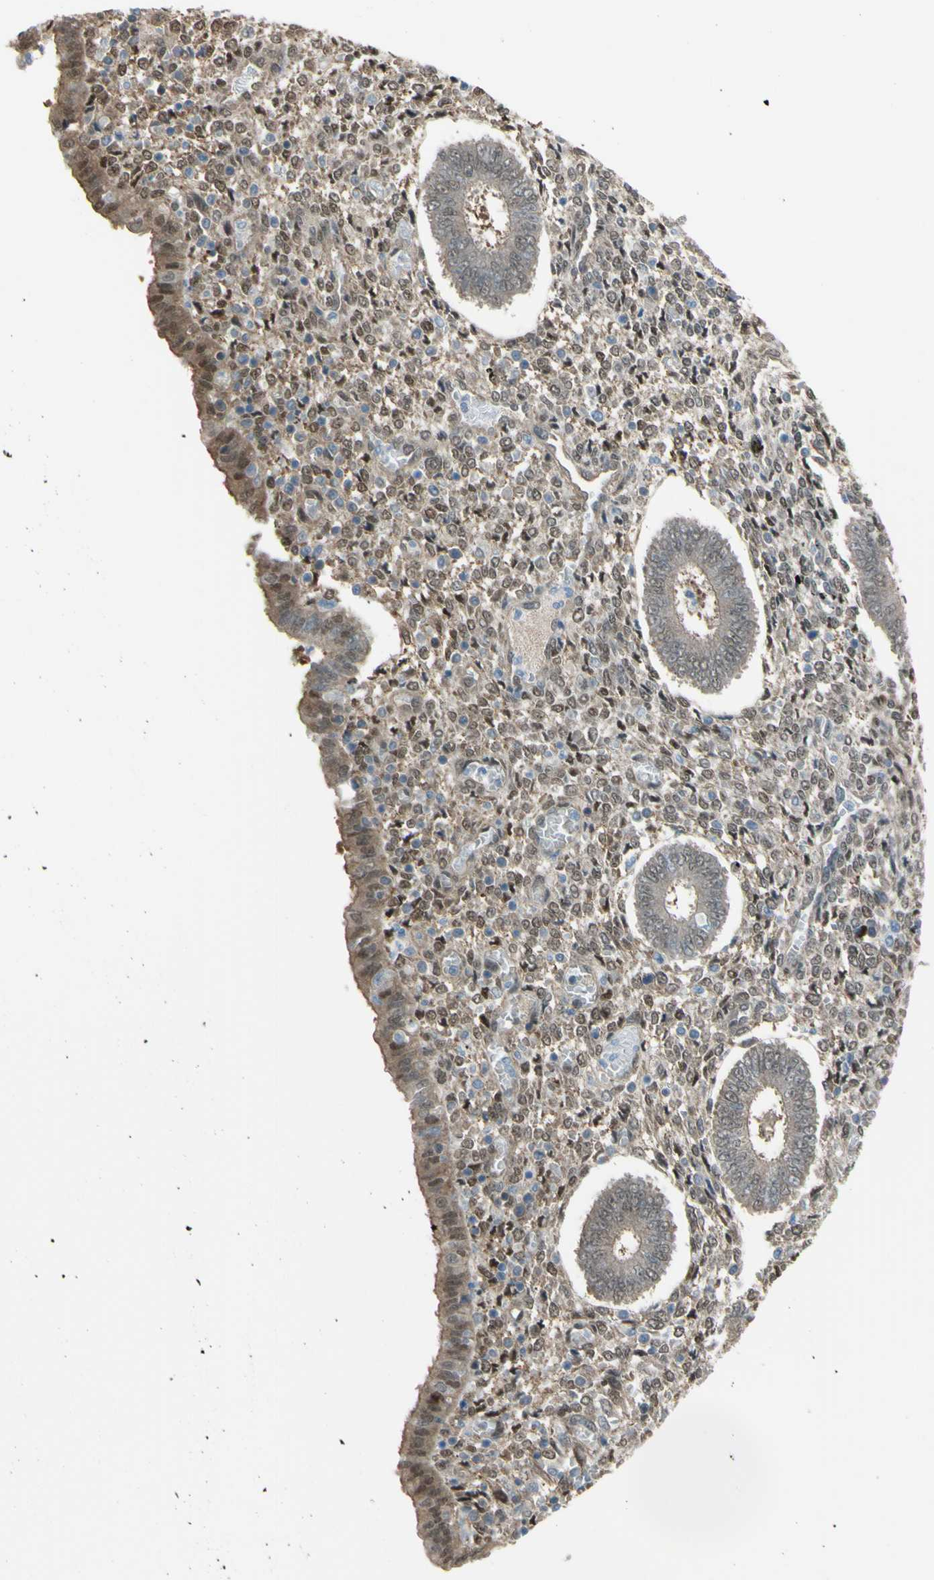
{"staining": {"intensity": "weak", "quantity": ">75%", "location": "cytoplasmic/membranous,nuclear"}, "tissue": "endometrium", "cell_type": "Cells in endometrial stroma", "image_type": "normal", "snomed": [{"axis": "morphology", "description": "Normal tissue, NOS"}, {"axis": "topography", "description": "Endometrium"}], "caption": "A brown stain labels weak cytoplasmic/membranous,nuclear positivity of a protein in cells in endometrial stroma of benign endometrium. The staining is performed using DAB (3,3'-diaminobenzidine) brown chromogen to label protein expression. The nuclei are counter-stained blue using hematoxylin.", "gene": "YWHAQ", "patient": {"sex": "female", "age": 35}}